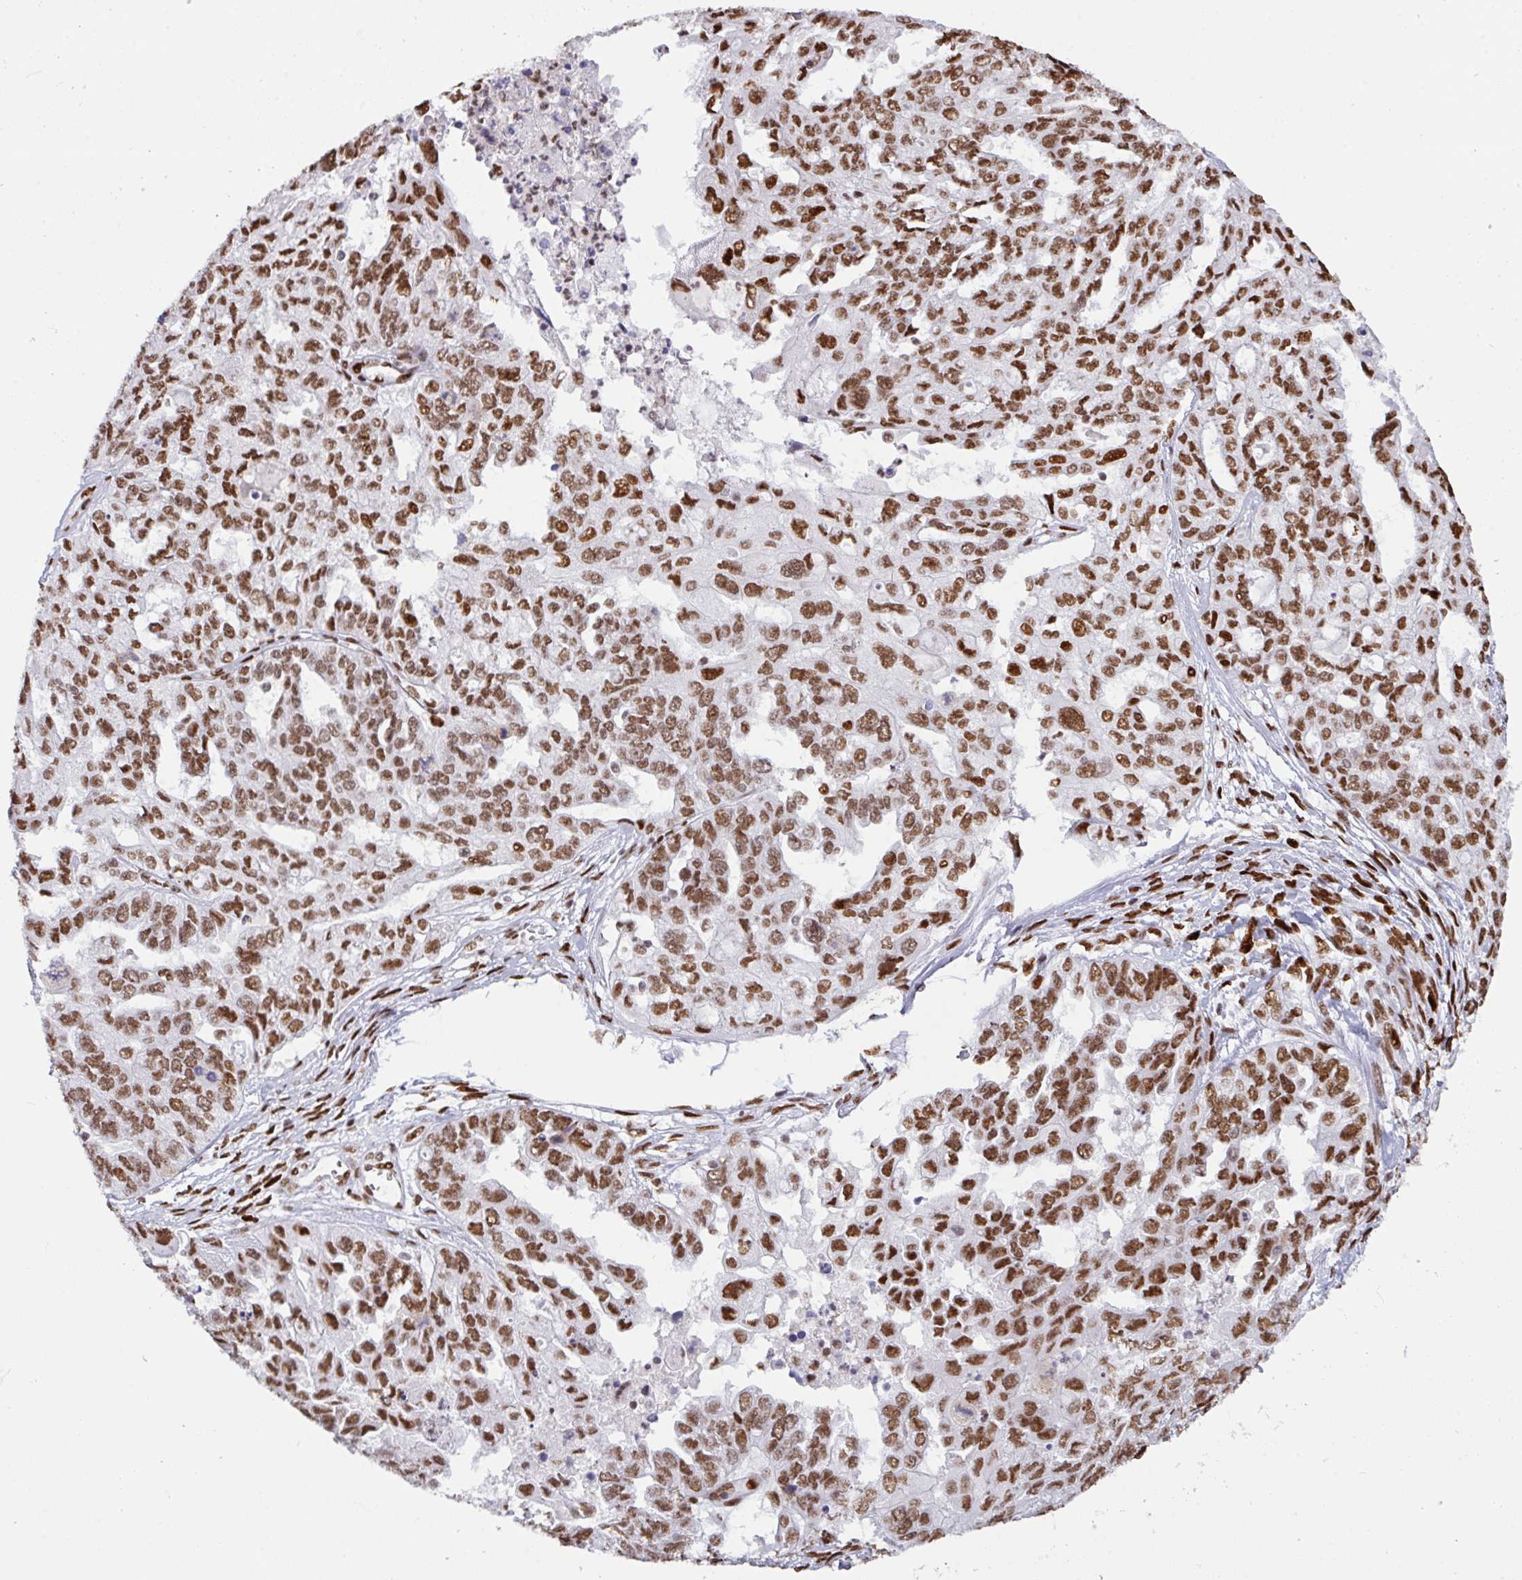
{"staining": {"intensity": "strong", "quantity": ">75%", "location": "nuclear"}, "tissue": "ovarian cancer", "cell_type": "Tumor cells", "image_type": "cancer", "snomed": [{"axis": "morphology", "description": "Cystadenocarcinoma, serous, NOS"}, {"axis": "topography", "description": "Ovary"}], "caption": "Immunohistochemistry (DAB (3,3'-diaminobenzidine)) staining of ovarian serous cystadenocarcinoma reveals strong nuclear protein expression in approximately >75% of tumor cells.", "gene": "CLP1", "patient": {"sex": "female", "age": 53}}